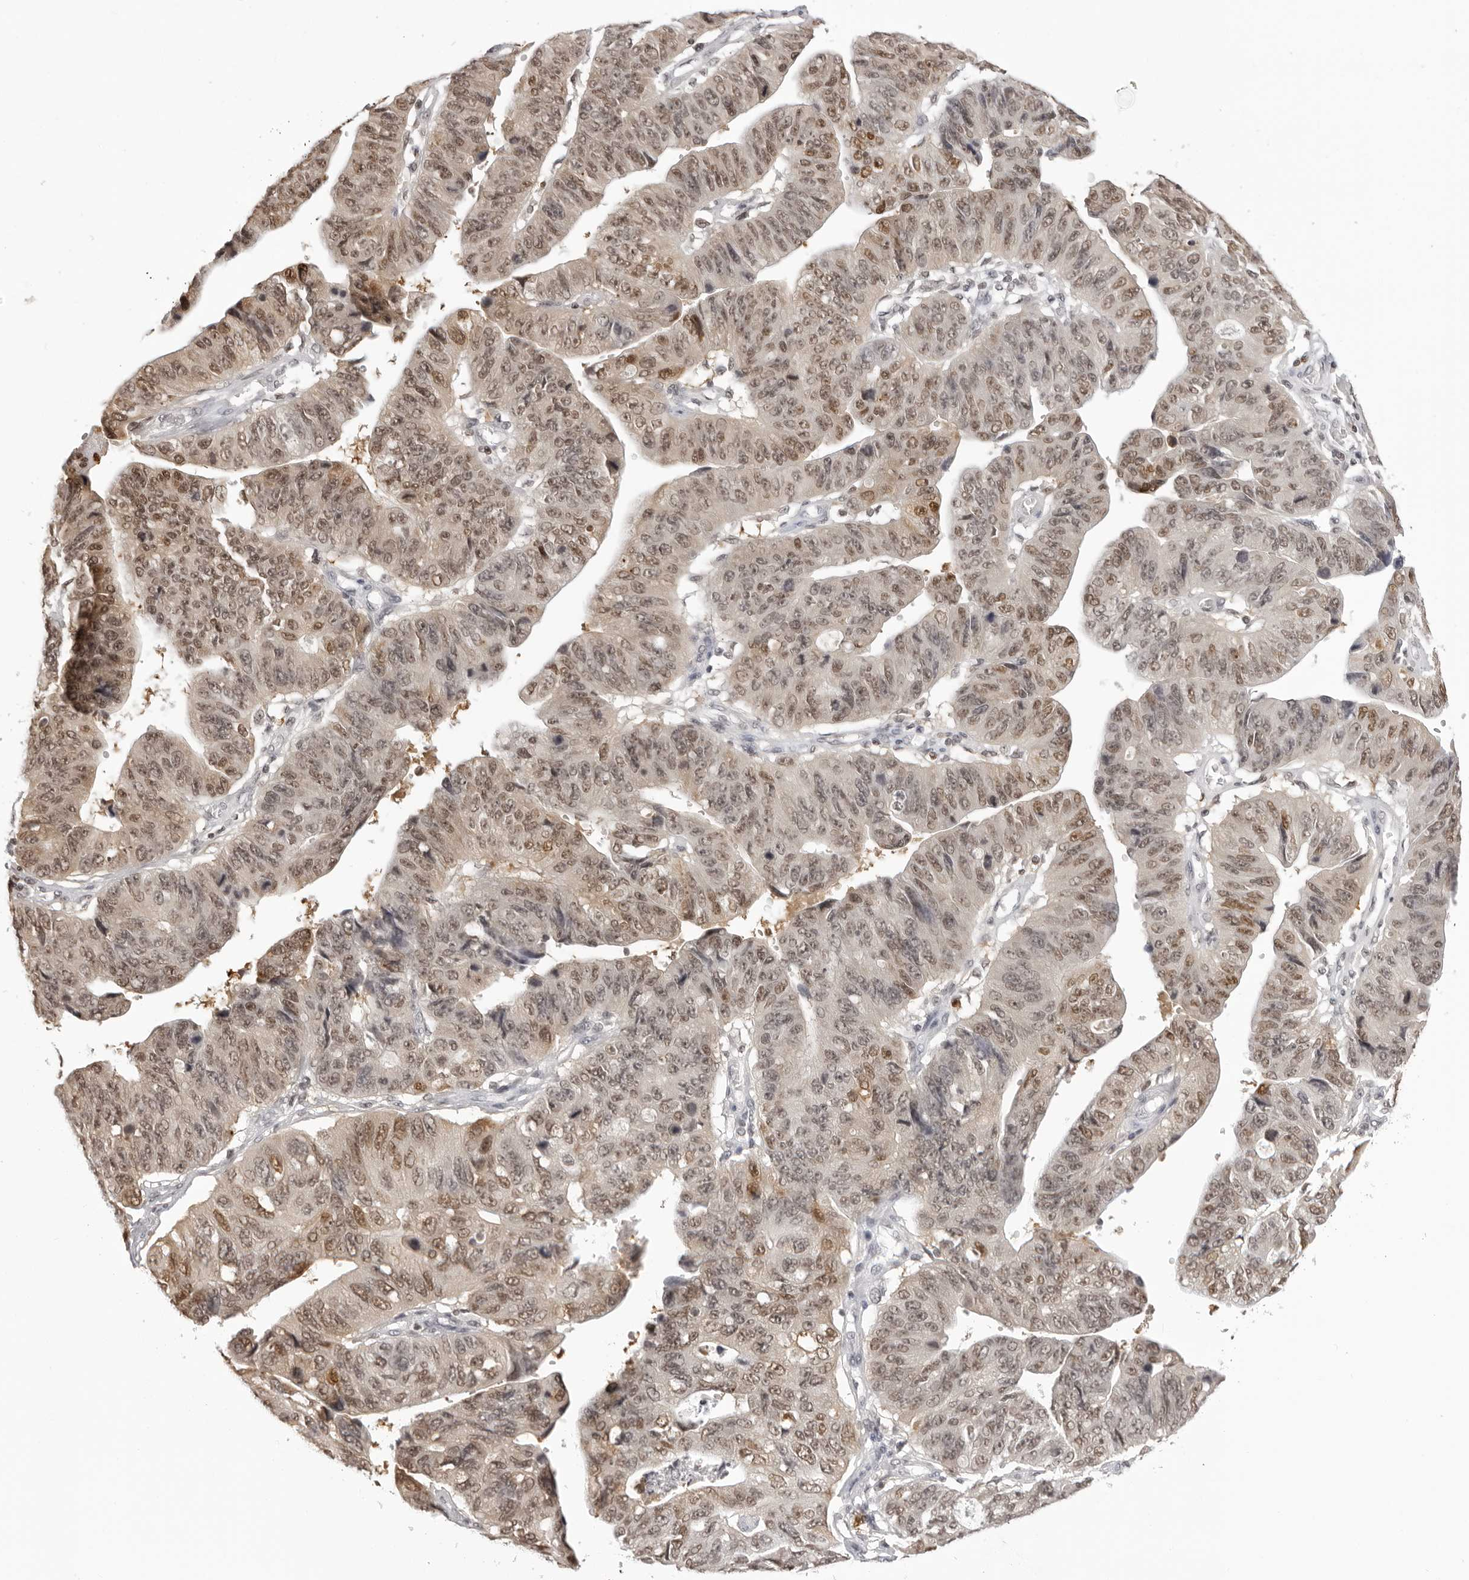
{"staining": {"intensity": "moderate", "quantity": ">75%", "location": "cytoplasmic/membranous,nuclear"}, "tissue": "stomach cancer", "cell_type": "Tumor cells", "image_type": "cancer", "snomed": [{"axis": "morphology", "description": "Adenocarcinoma, NOS"}, {"axis": "topography", "description": "Stomach"}], "caption": "Stomach adenocarcinoma was stained to show a protein in brown. There is medium levels of moderate cytoplasmic/membranous and nuclear expression in about >75% of tumor cells.", "gene": "HSPA4", "patient": {"sex": "male", "age": 59}}